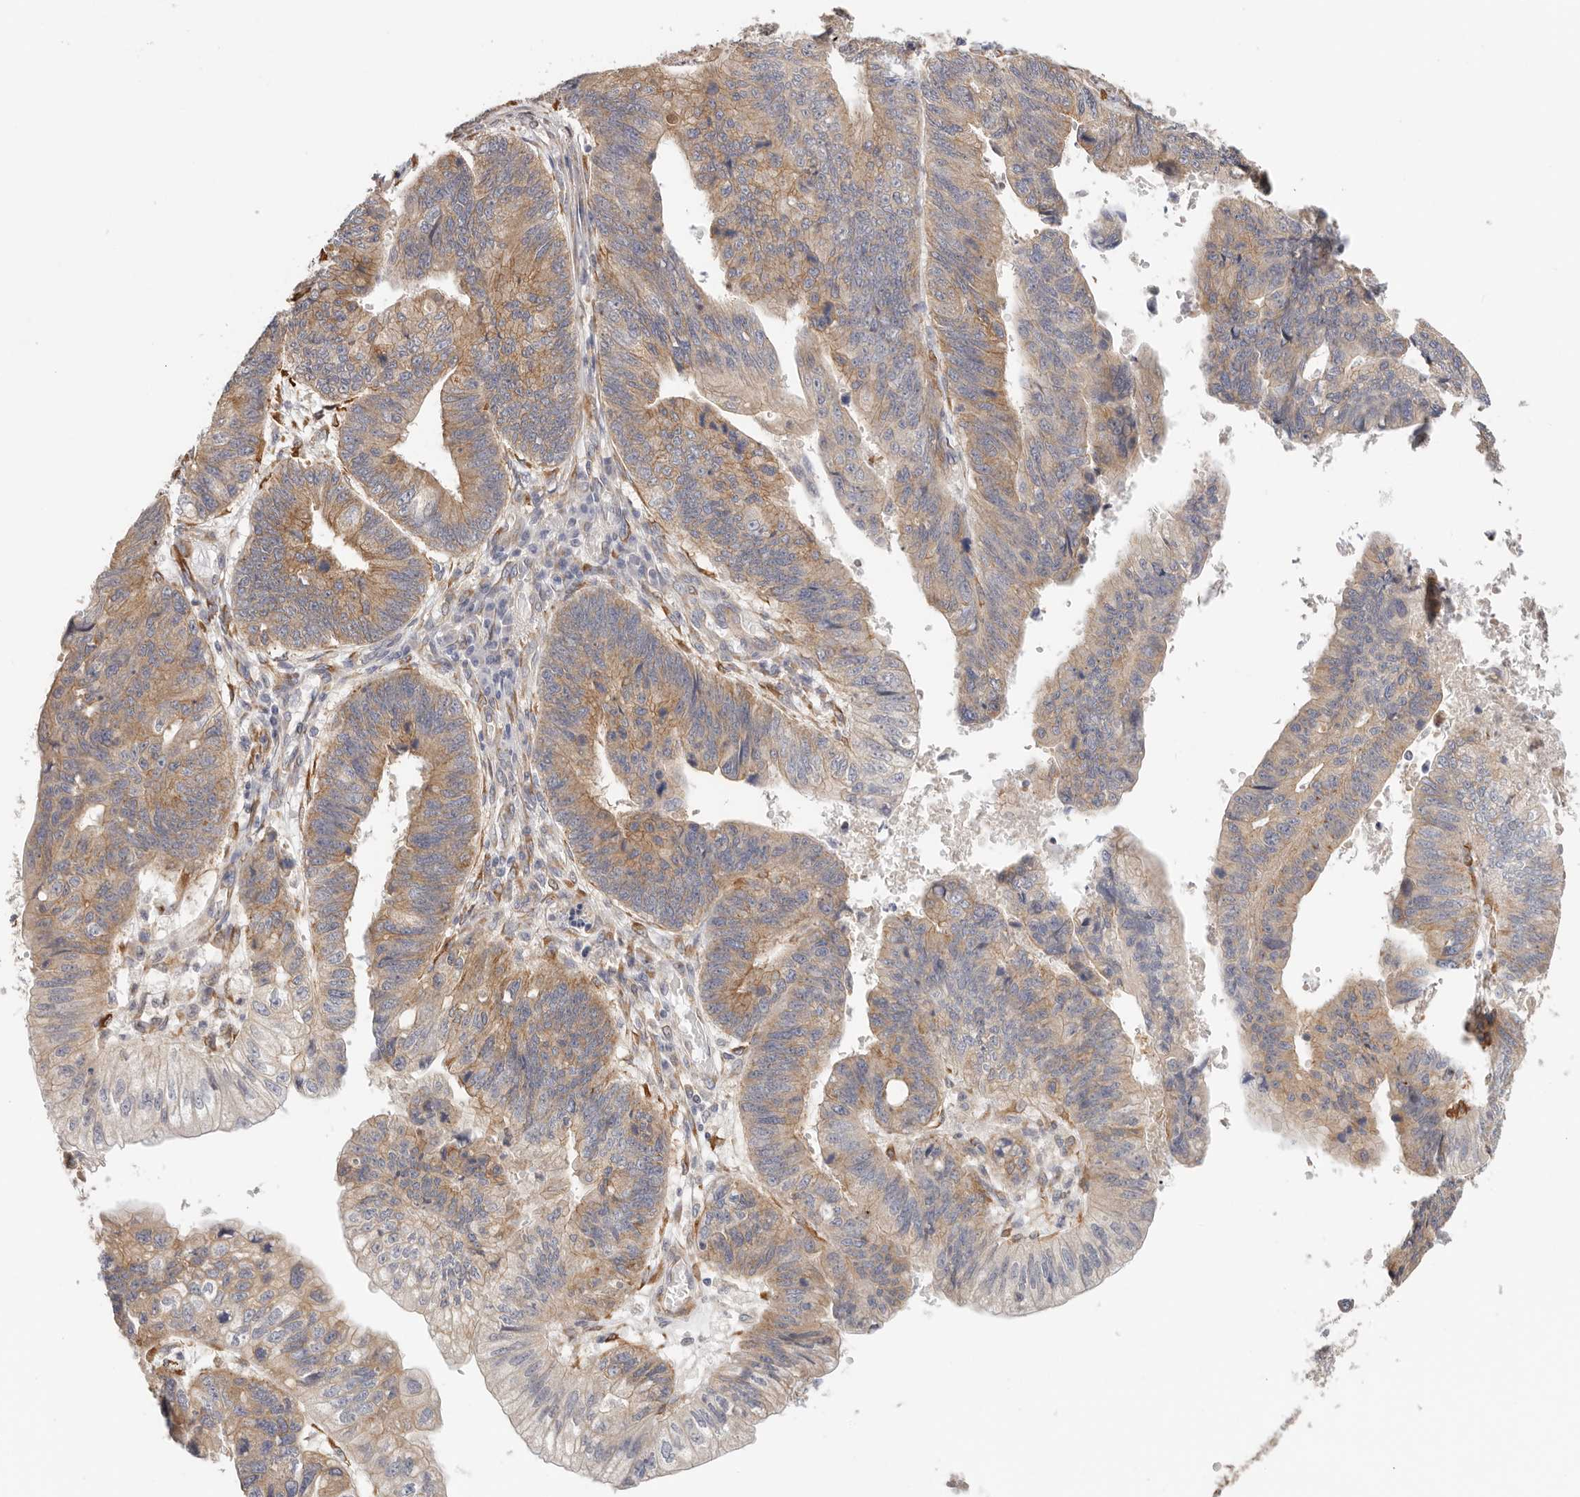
{"staining": {"intensity": "moderate", "quantity": ">75%", "location": "cytoplasmic/membranous"}, "tissue": "stomach cancer", "cell_type": "Tumor cells", "image_type": "cancer", "snomed": [{"axis": "morphology", "description": "Adenocarcinoma, NOS"}, {"axis": "topography", "description": "Stomach"}], "caption": "There is medium levels of moderate cytoplasmic/membranous expression in tumor cells of adenocarcinoma (stomach), as demonstrated by immunohistochemical staining (brown color).", "gene": "AFDN", "patient": {"sex": "male", "age": 59}}